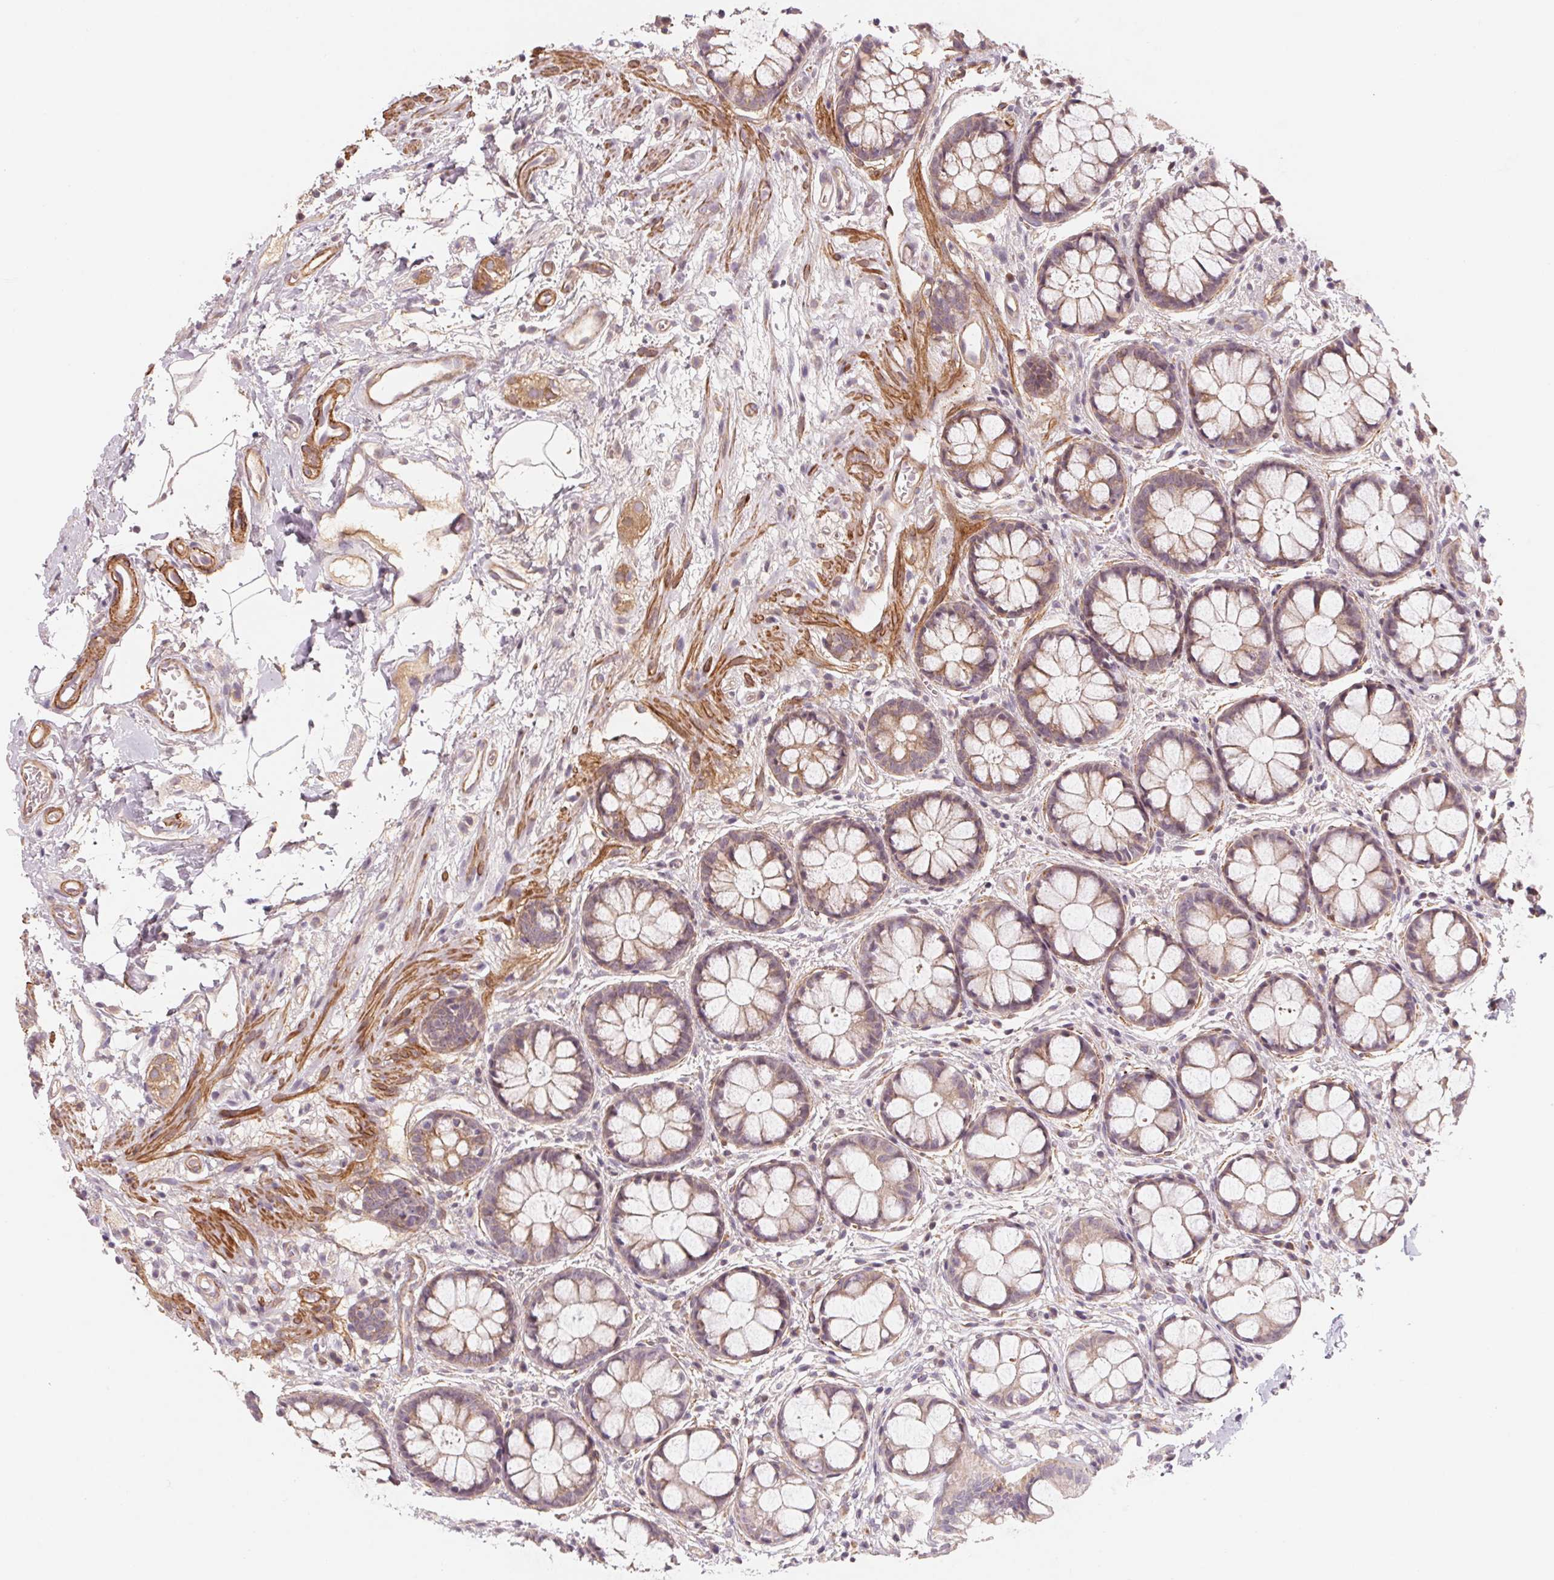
{"staining": {"intensity": "weak", "quantity": ">75%", "location": "cytoplasmic/membranous"}, "tissue": "rectum", "cell_type": "Glandular cells", "image_type": "normal", "snomed": [{"axis": "morphology", "description": "Normal tissue, NOS"}, {"axis": "topography", "description": "Rectum"}], "caption": "This is a histology image of immunohistochemistry staining of unremarkable rectum, which shows weak staining in the cytoplasmic/membranous of glandular cells.", "gene": "CCDC112", "patient": {"sex": "female", "age": 62}}